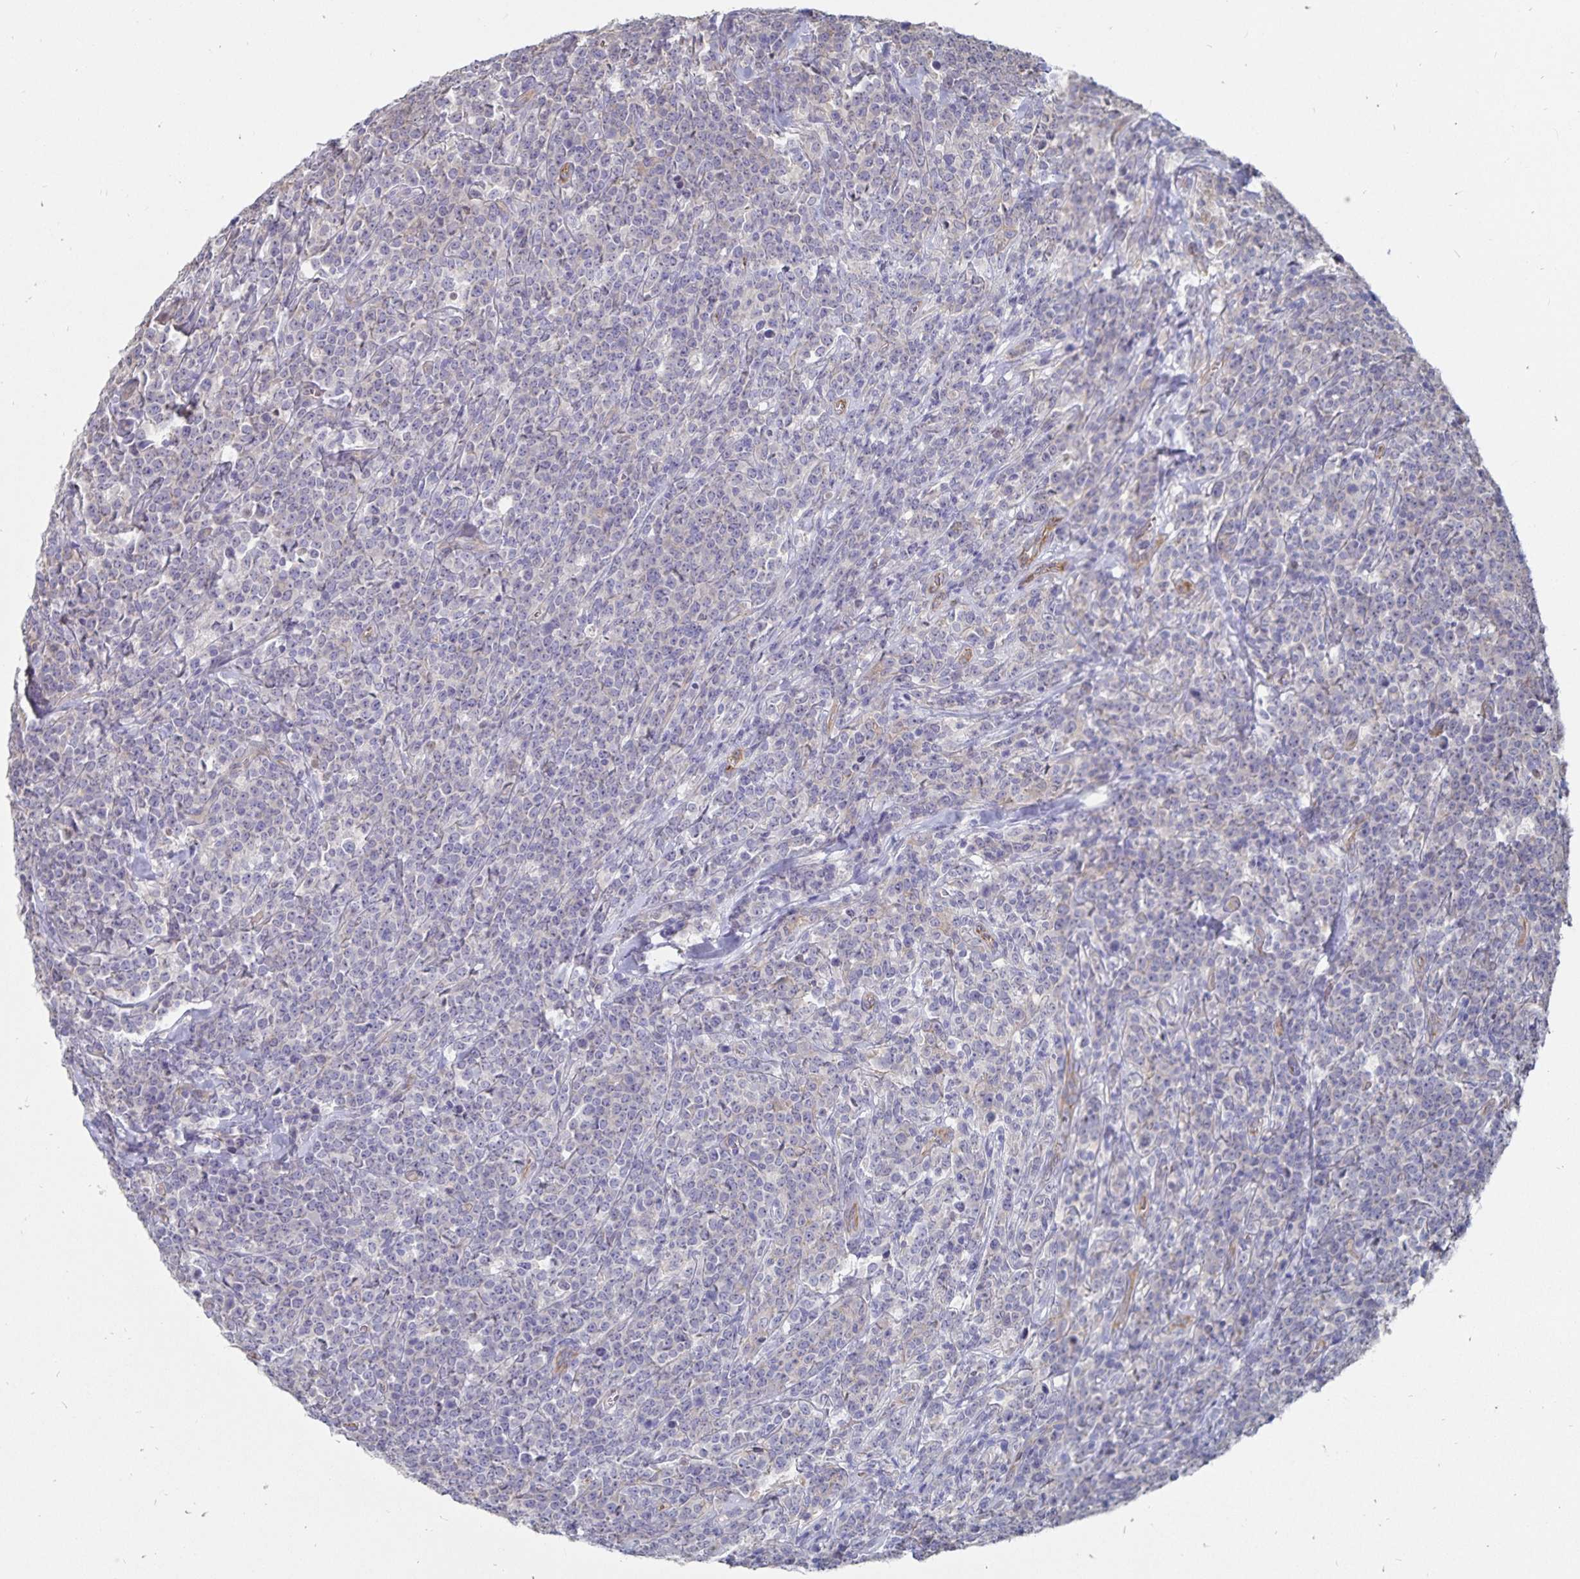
{"staining": {"intensity": "negative", "quantity": "none", "location": "none"}, "tissue": "lymphoma", "cell_type": "Tumor cells", "image_type": "cancer", "snomed": [{"axis": "morphology", "description": "Malignant lymphoma, non-Hodgkin's type, High grade"}, {"axis": "topography", "description": "Small intestine"}], "caption": "Immunohistochemistry image of neoplastic tissue: lymphoma stained with DAB exhibits no significant protein expression in tumor cells.", "gene": "SSTR1", "patient": {"sex": "female", "age": 56}}